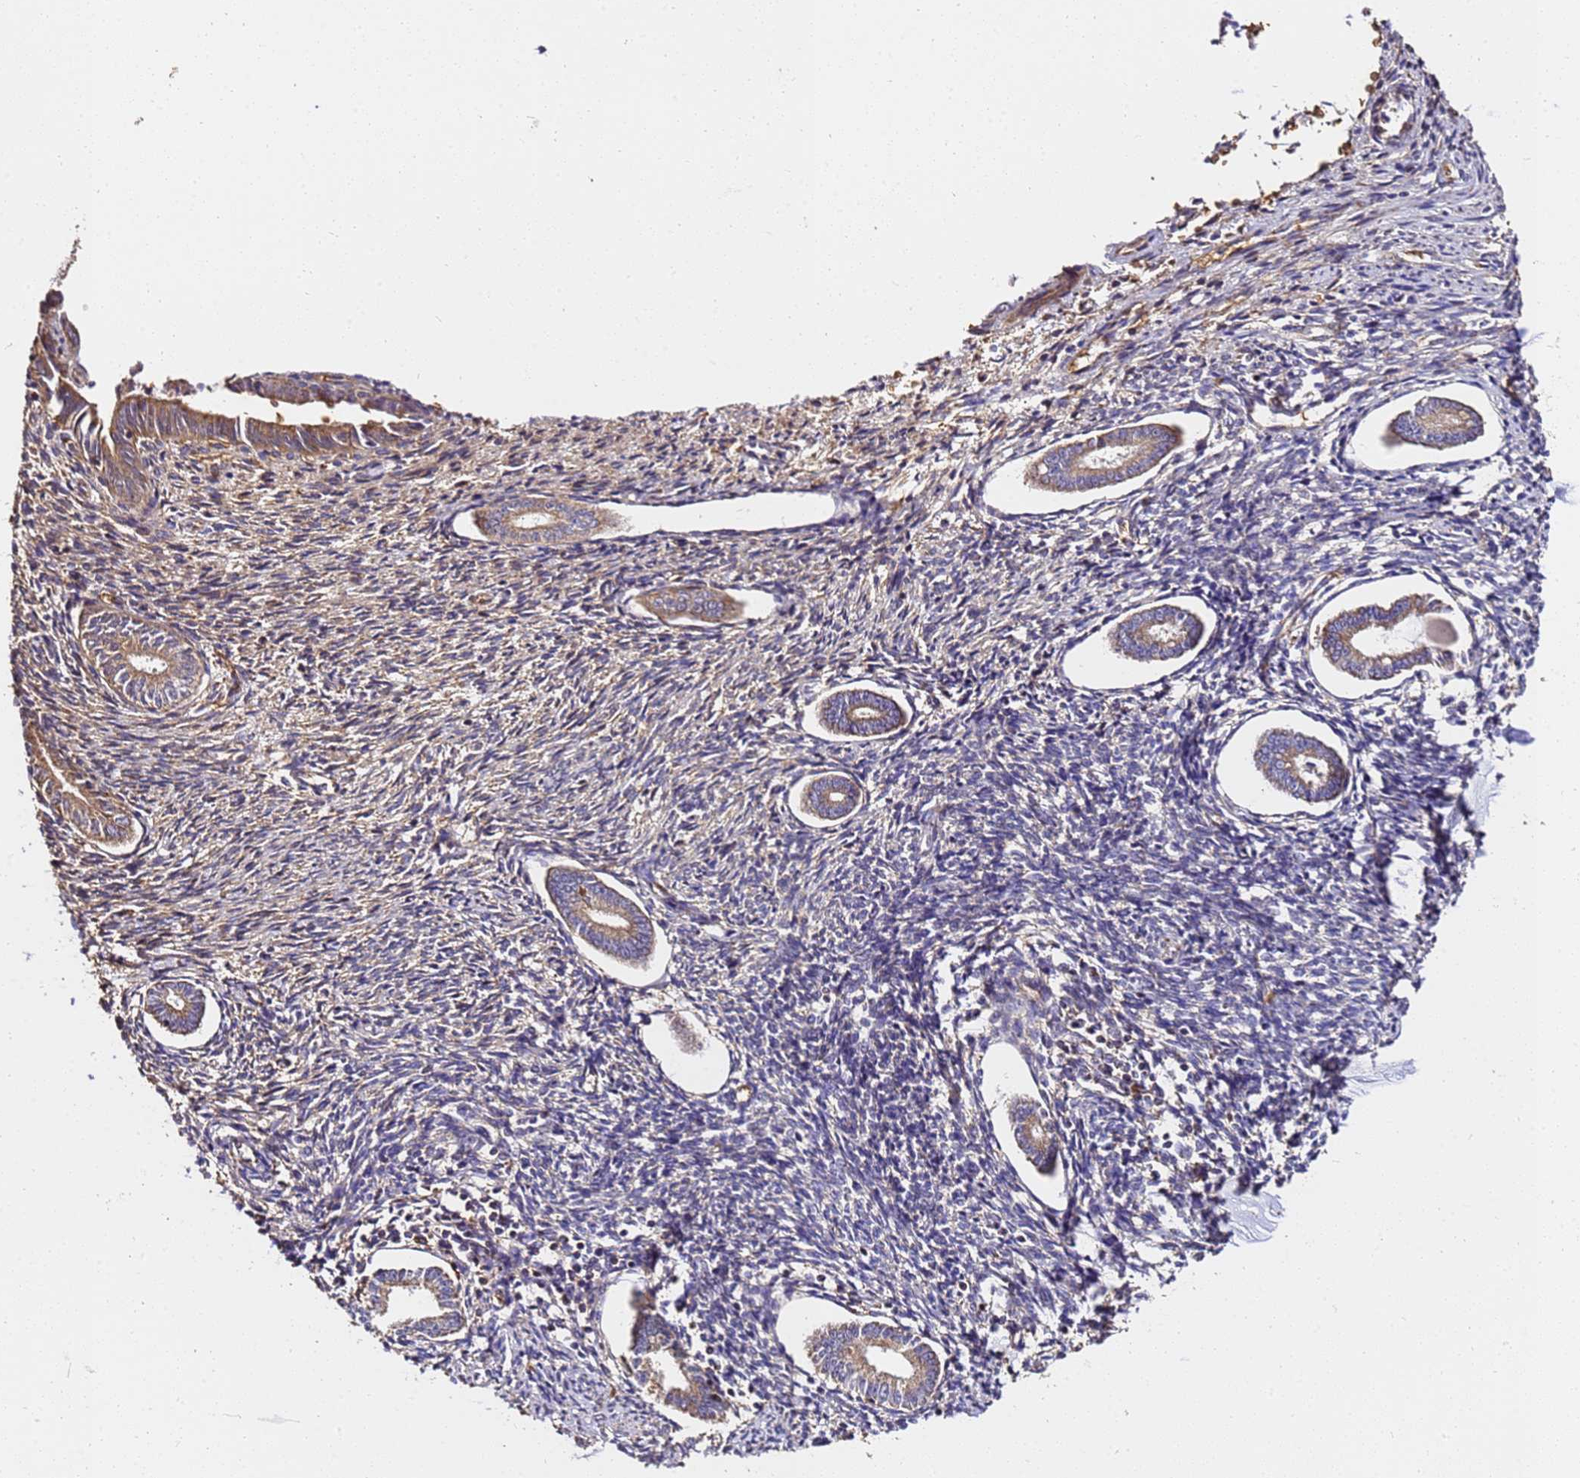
{"staining": {"intensity": "moderate", "quantity": "<25%", "location": "cytoplasmic/membranous"}, "tissue": "endometrium", "cell_type": "Cells in endometrial stroma", "image_type": "normal", "snomed": [{"axis": "morphology", "description": "Normal tissue, NOS"}, {"axis": "topography", "description": "Endometrium"}], "caption": "Protein analysis of benign endometrium shows moderate cytoplasmic/membranous positivity in approximately <25% of cells in endometrial stroma.", "gene": "LRRIQ1", "patient": {"sex": "female", "age": 56}}